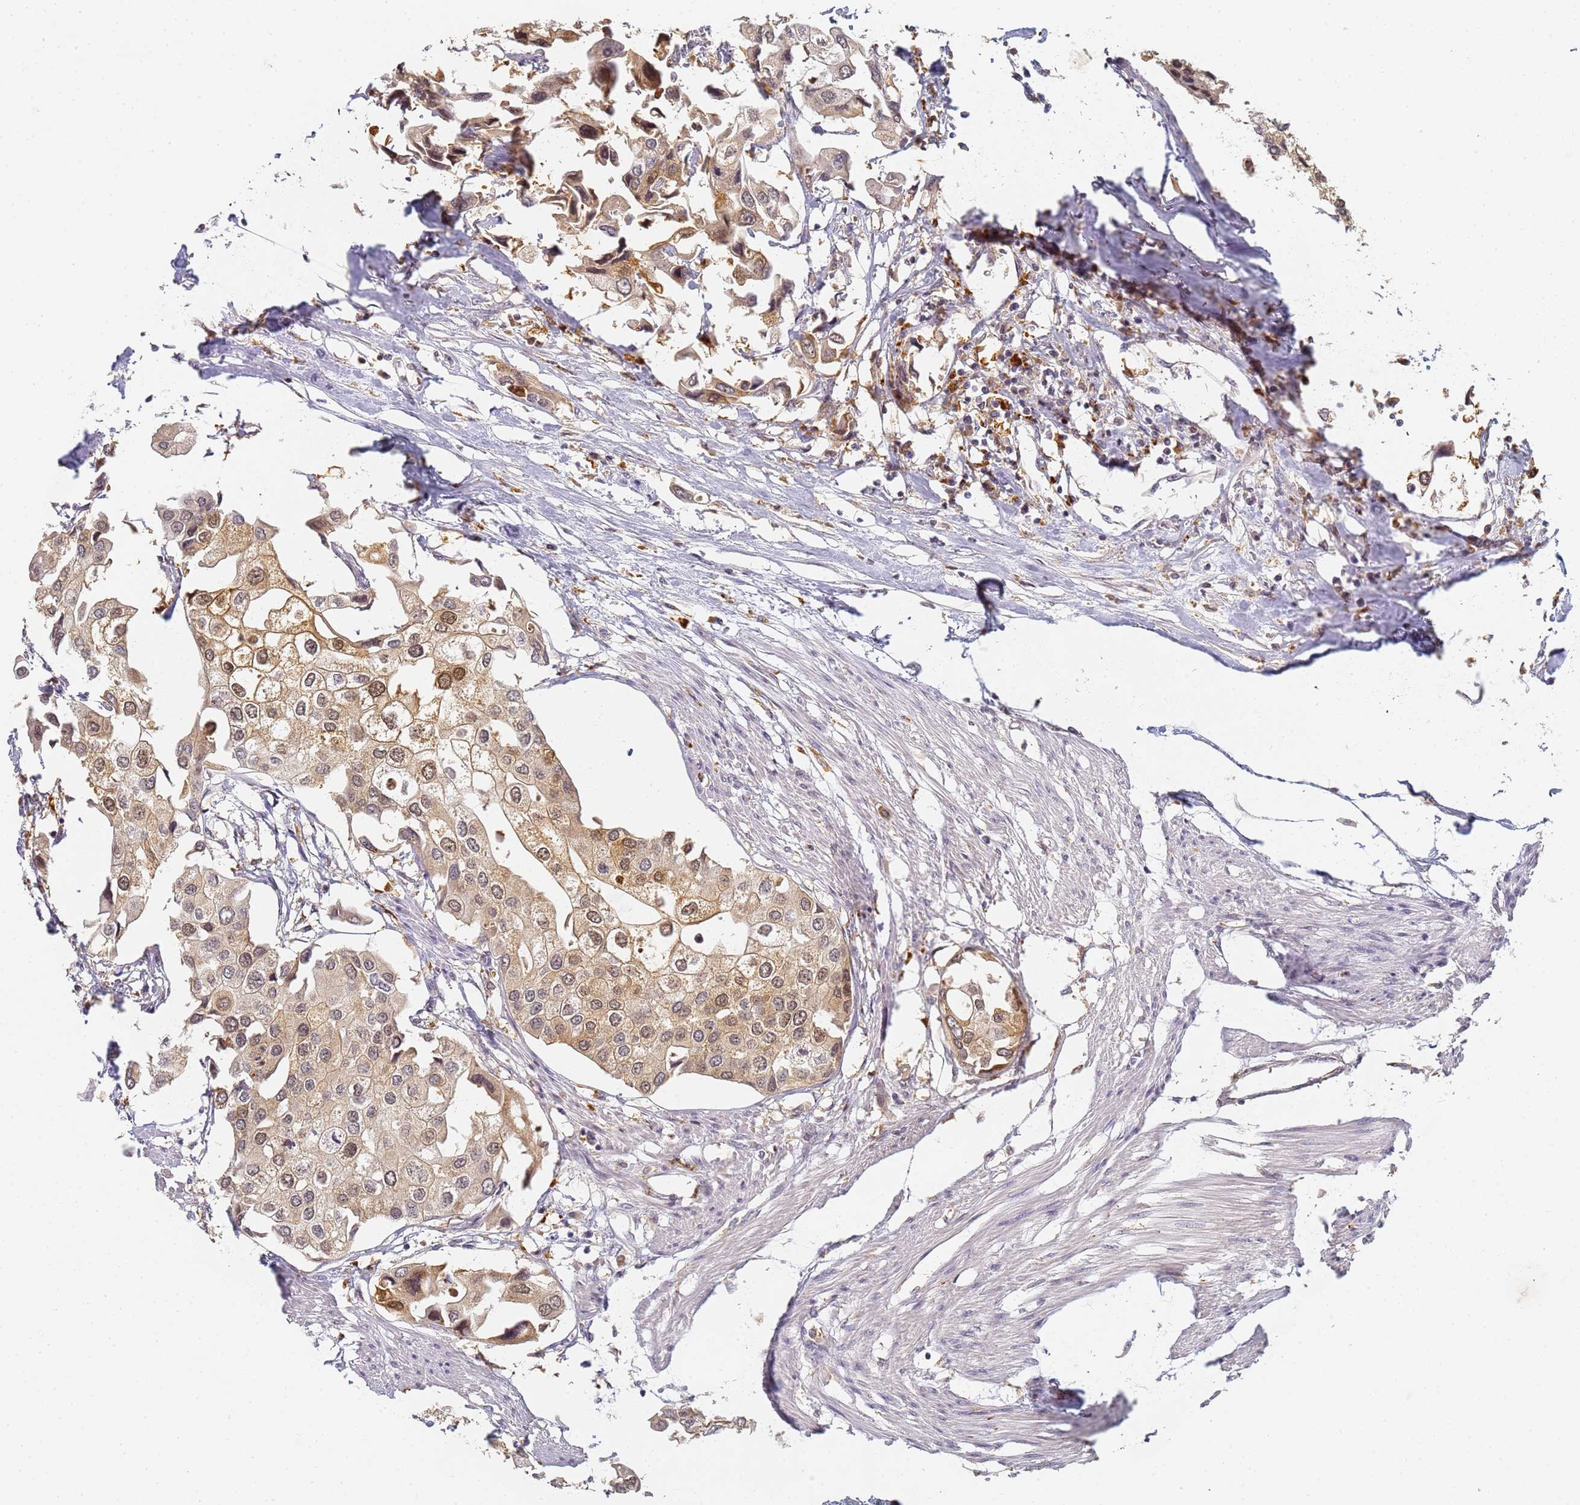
{"staining": {"intensity": "moderate", "quantity": ">75%", "location": "cytoplasmic/membranous,nuclear"}, "tissue": "urothelial cancer", "cell_type": "Tumor cells", "image_type": "cancer", "snomed": [{"axis": "morphology", "description": "Urothelial carcinoma, High grade"}, {"axis": "topography", "description": "Urinary bladder"}], "caption": "Human urothelial cancer stained for a protein (brown) exhibits moderate cytoplasmic/membranous and nuclear positive positivity in approximately >75% of tumor cells.", "gene": "HMCES", "patient": {"sex": "male", "age": 64}}